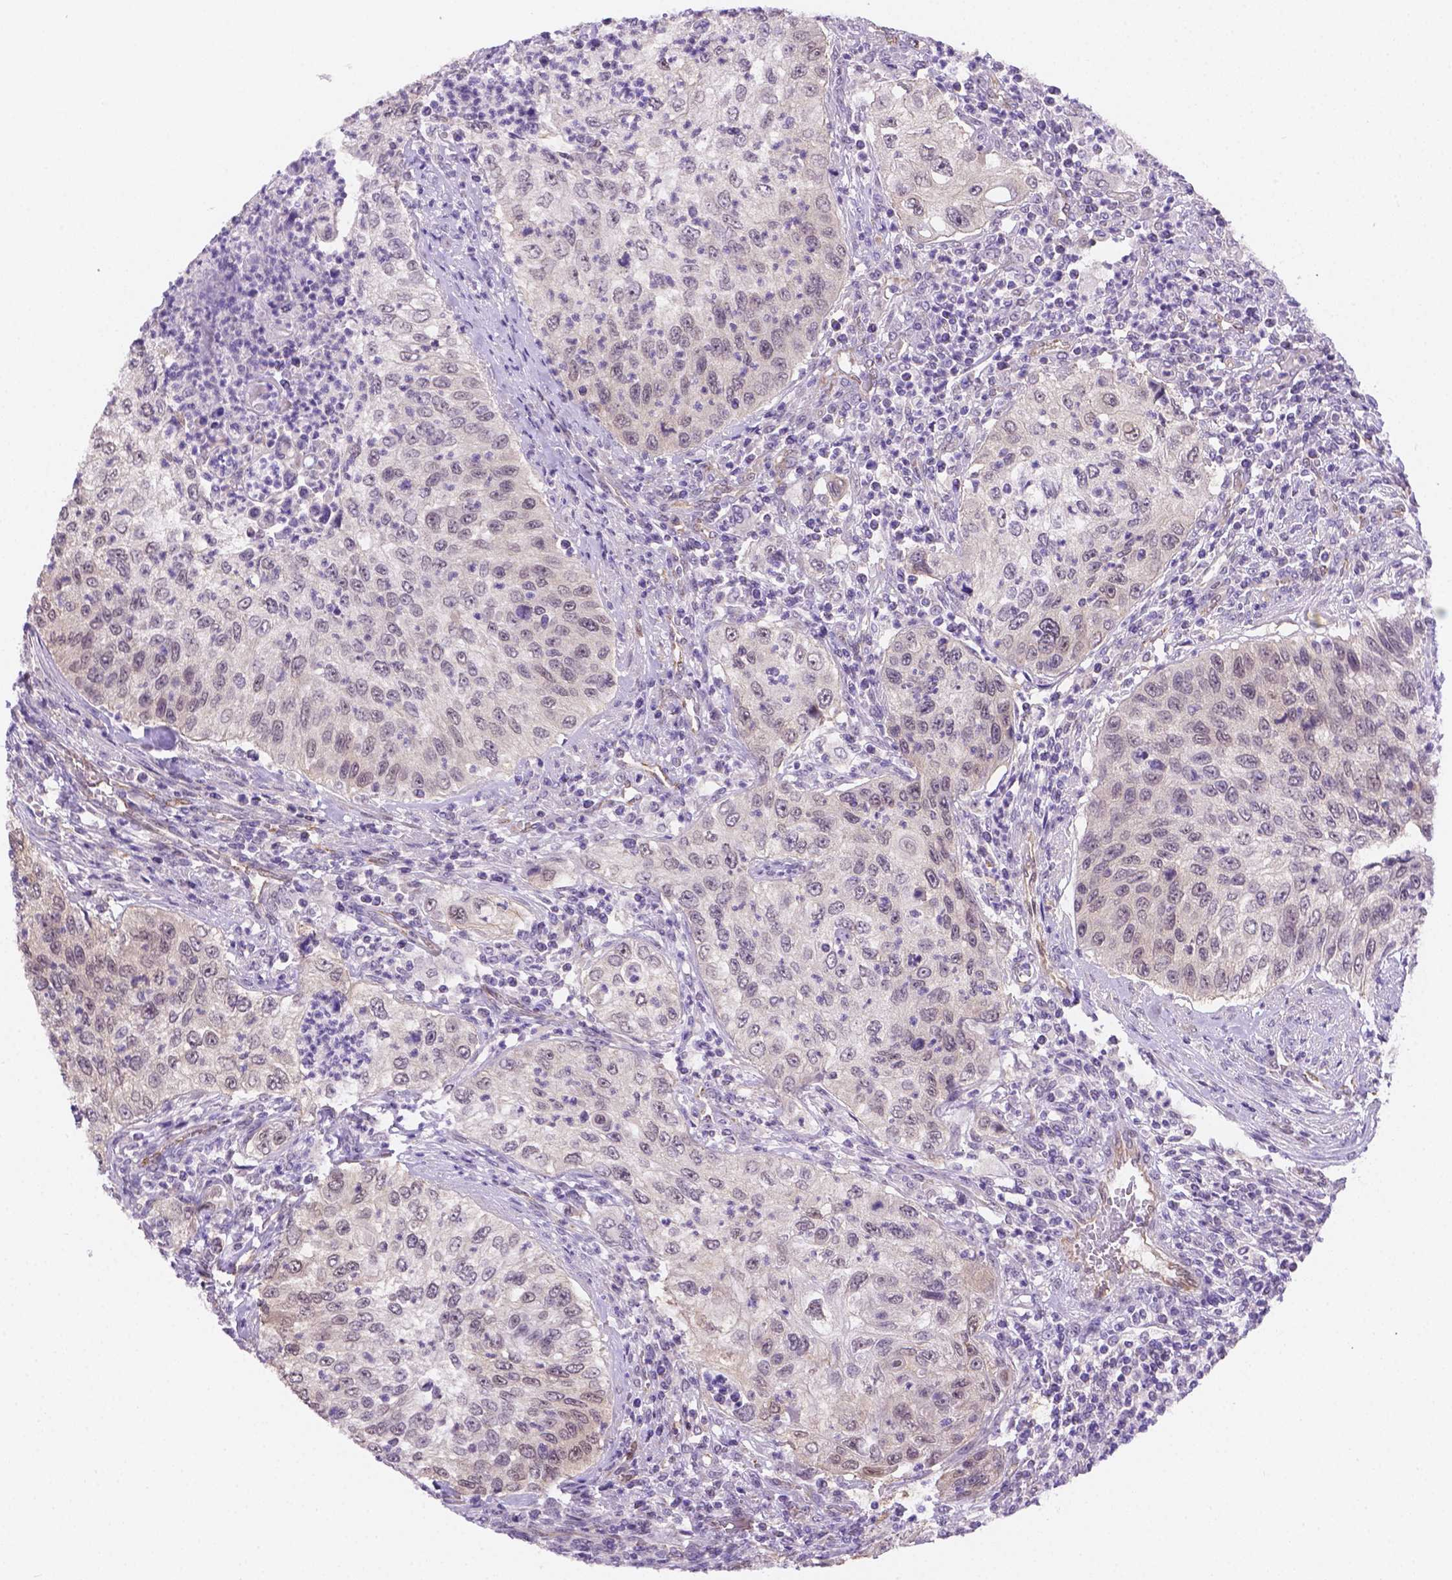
{"staining": {"intensity": "negative", "quantity": "none", "location": "none"}, "tissue": "urothelial cancer", "cell_type": "Tumor cells", "image_type": "cancer", "snomed": [{"axis": "morphology", "description": "Urothelial carcinoma, High grade"}, {"axis": "topography", "description": "Urinary bladder"}], "caption": "This is an immunohistochemistry photomicrograph of human urothelial carcinoma (high-grade). There is no staining in tumor cells.", "gene": "NXPE2", "patient": {"sex": "female", "age": 60}}